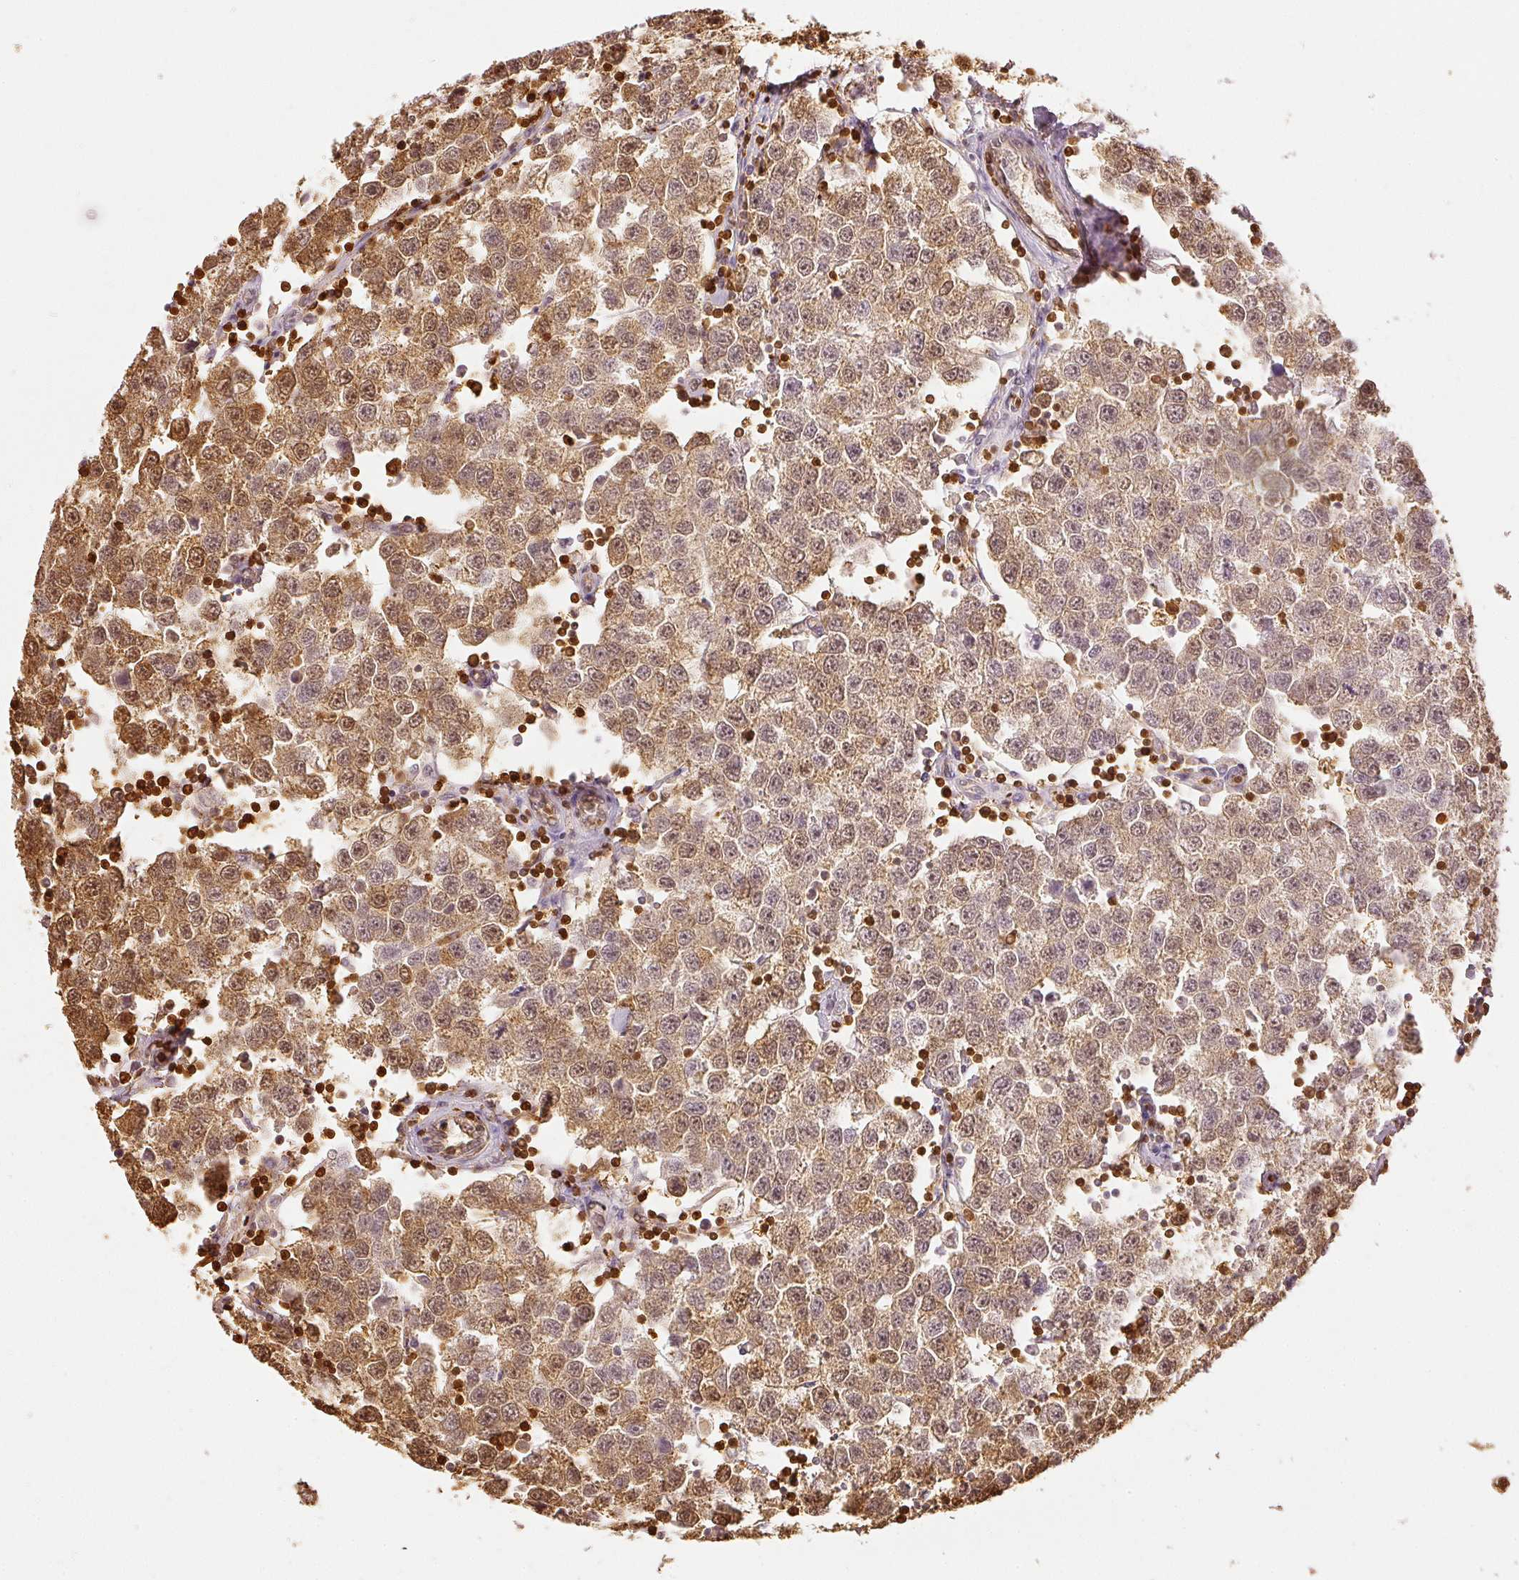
{"staining": {"intensity": "moderate", "quantity": ">75%", "location": "cytoplasmic/membranous,nuclear"}, "tissue": "testis cancer", "cell_type": "Tumor cells", "image_type": "cancer", "snomed": [{"axis": "morphology", "description": "Seminoma, NOS"}, {"axis": "topography", "description": "Testis"}], "caption": "Human testis seminoma stained for a protein (brown) demonstrates moderate cytoplasmic/membranous and nuclear positive expression in approximately >75% of tumor cells.", "gene": "PFN1", "patient": {"sex": "male", "age": 34}}